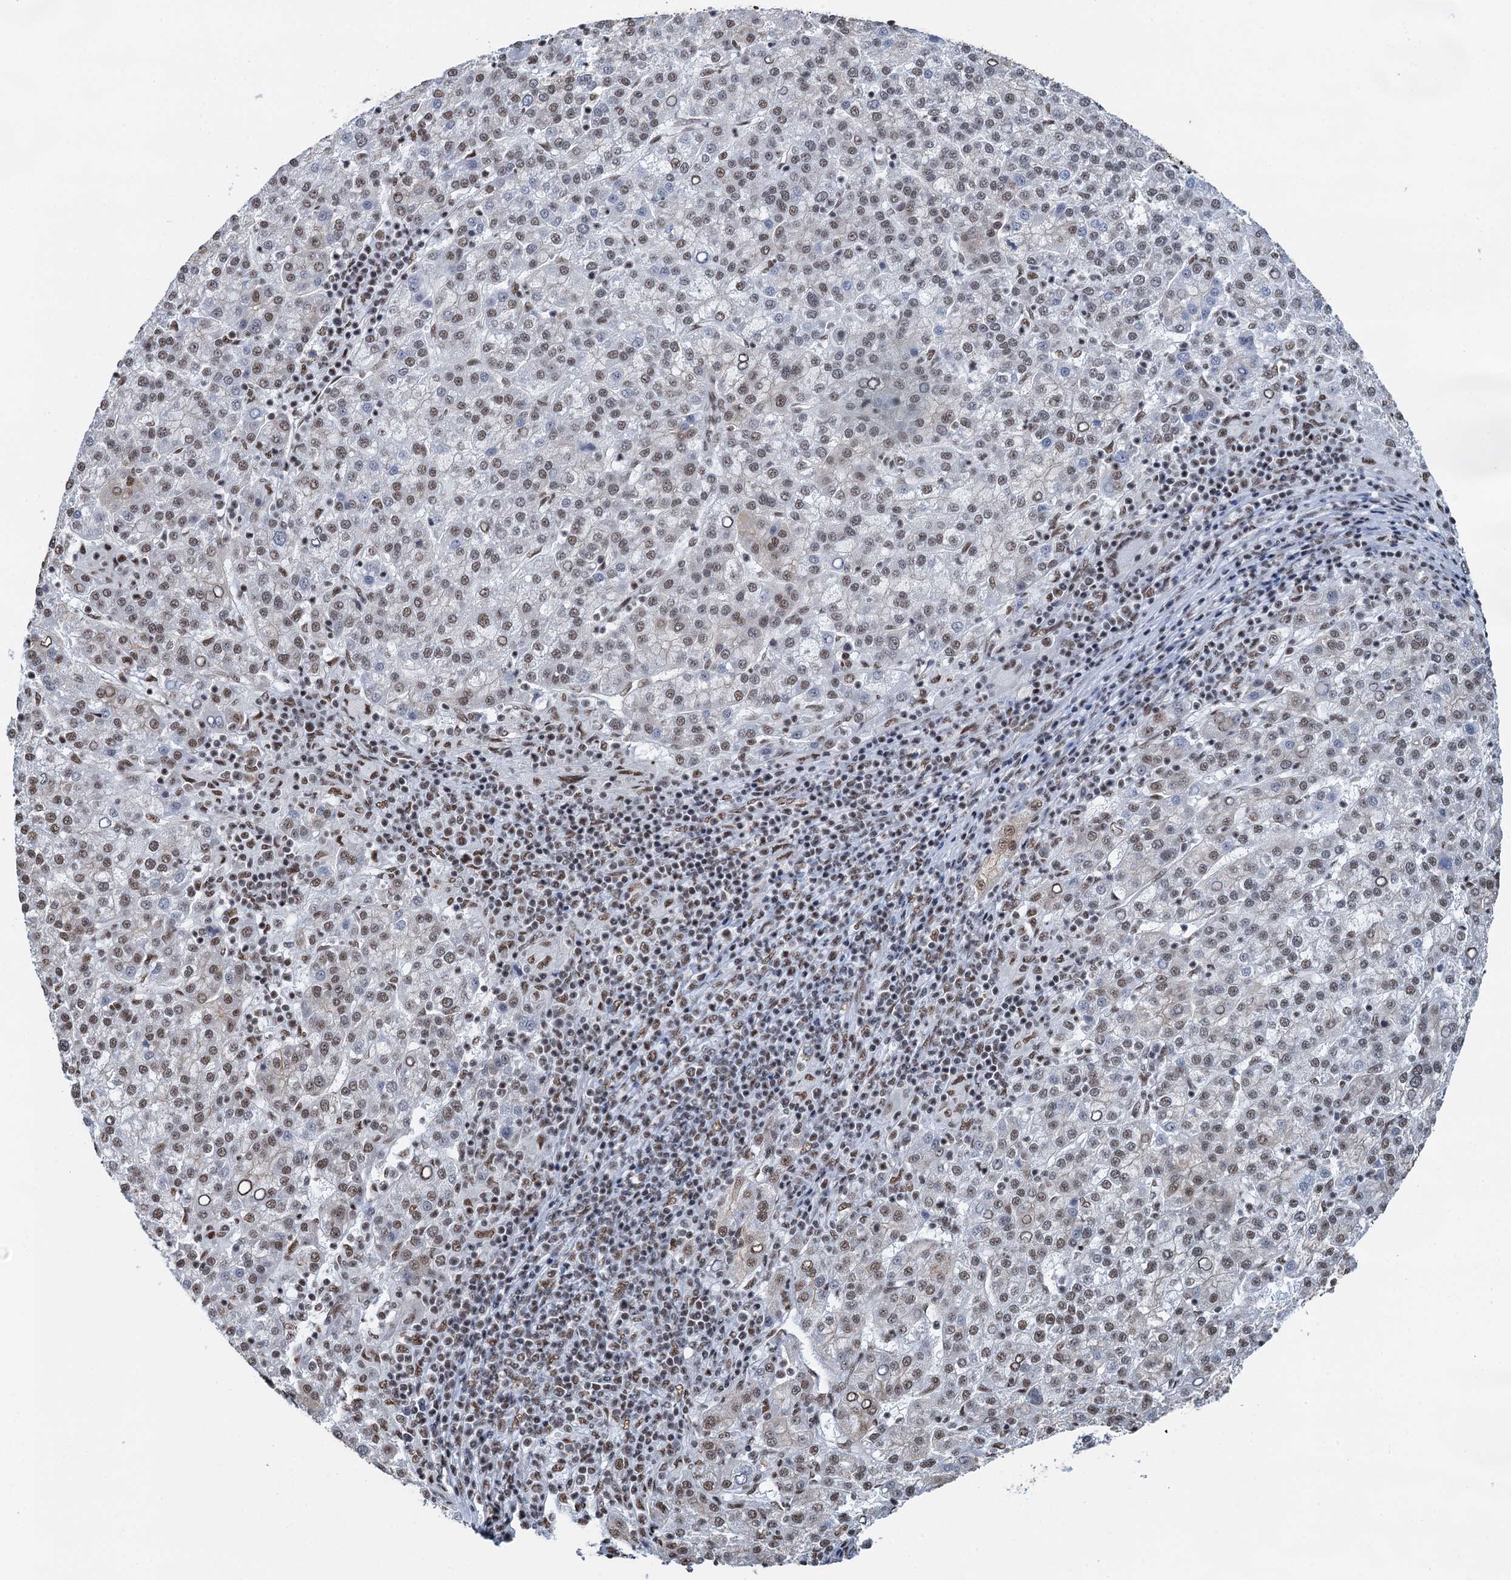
{"staining": {"intensity": "weak", "quantity": ">75%", "location": "nuclear"}, "tissue": "liver cancer", "cell_type": "Tumor cells", "image_type": "cancer", "snomed": [{"axis": "morphology", "description": "Carcinoma, Hepatocellular, NOS"}, {"axis": "topography", "description": "Liver"}], "caption": "The image exhibits staining of hepatocellular carcinoma (liver), revealing weak nuclear protein staining (brown color) within tumor cells.", "gene": "ZNF609", "patient": {"sex": "female", "age": 58}}